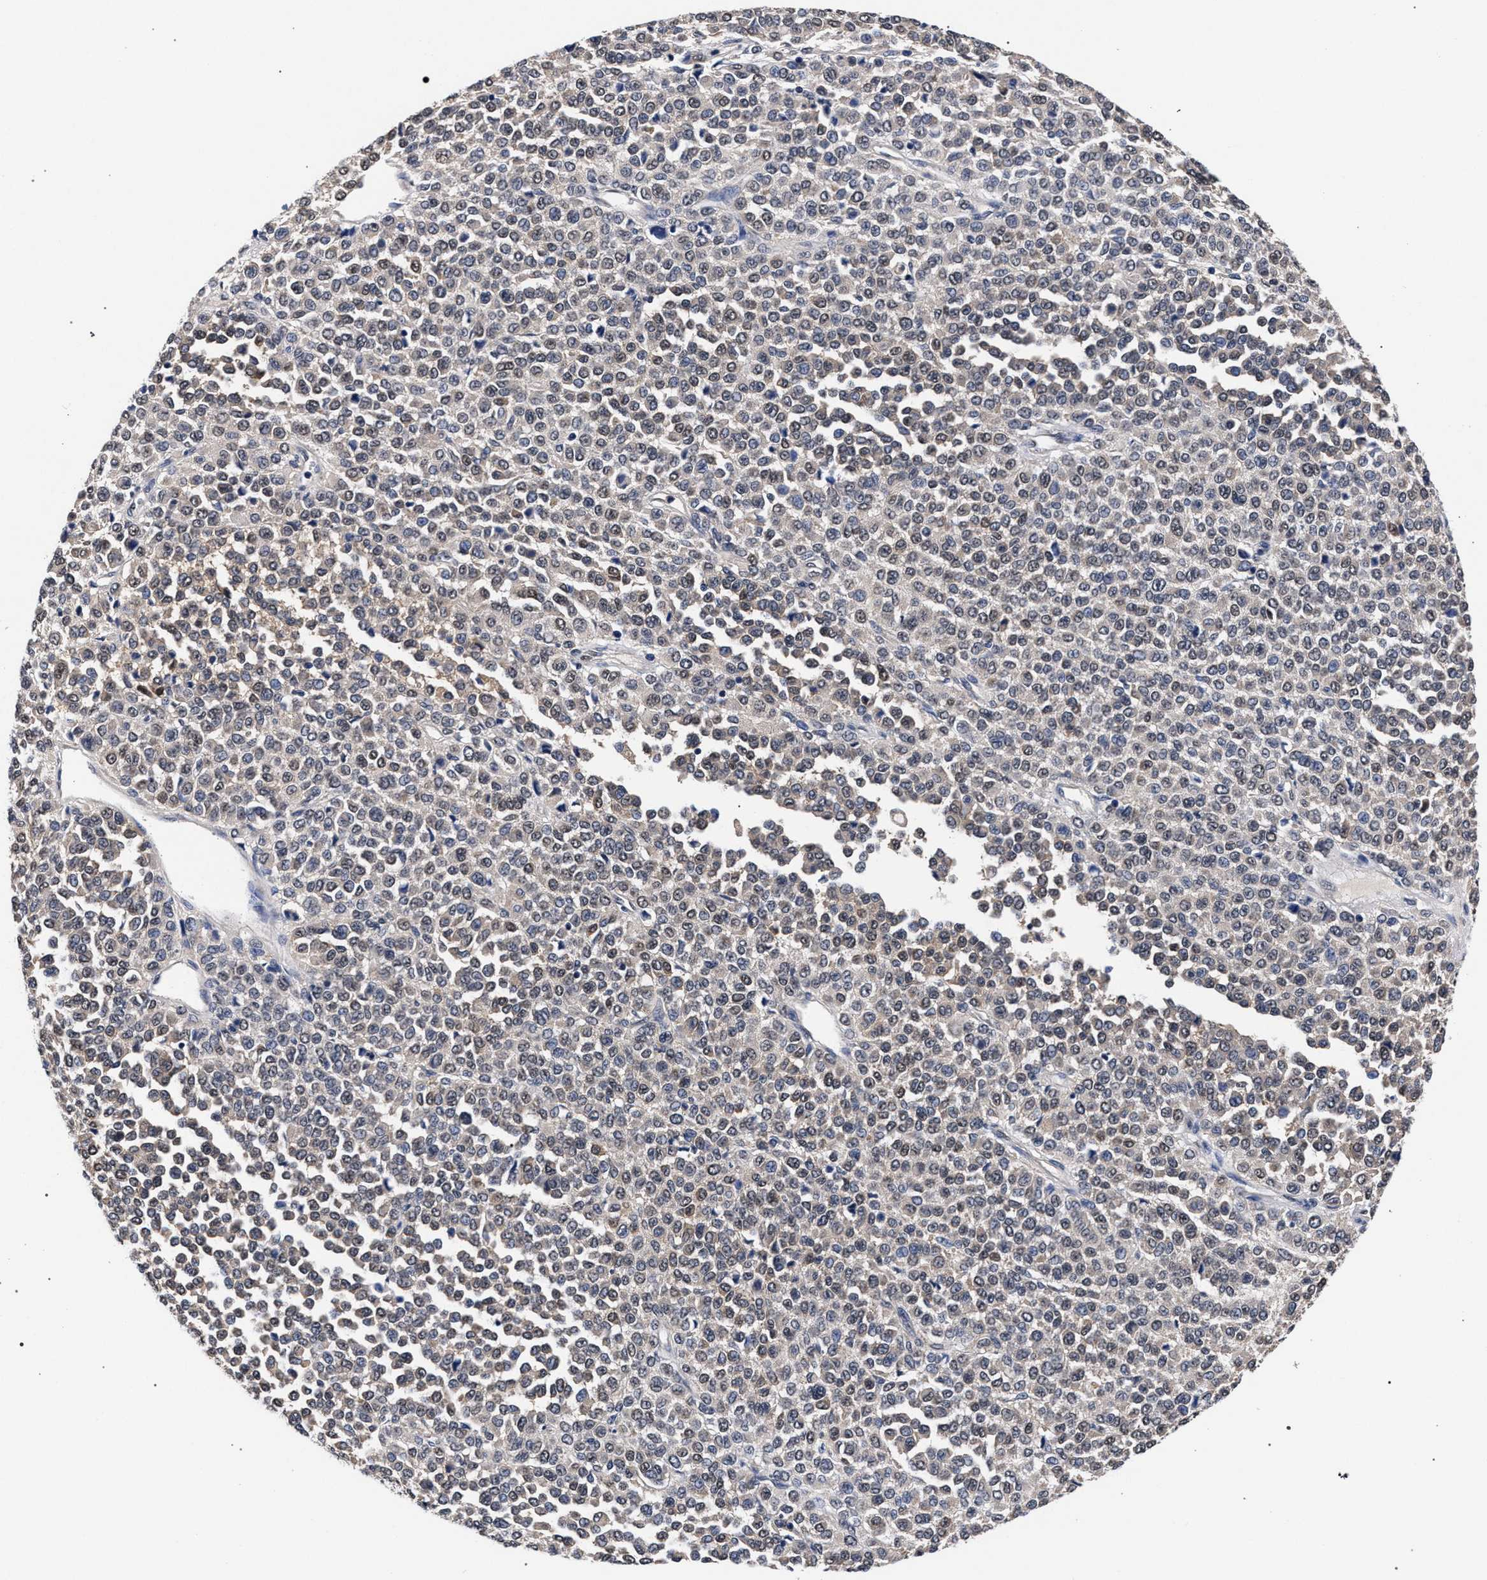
{"staining": {"intensity": "weak", "quantity": "25%-75%", "location": "nuclear"}, "tissue": "melanoma", "cell_type": "Tumor cells", "image_type": "cancer", "snomed": [{"axis": "morphology", "description": "Malignant melanoma, Metastatic site"}, {"axis": "topography", "description": "Pancreas"}], "caption": "This is an image of IHC staining of malignant melanoma (metastatic site), which shows weak expression in the nuclear of tumor cells.", "gene": "RBM33", "patient": {"sex": "female", "age": 30}}